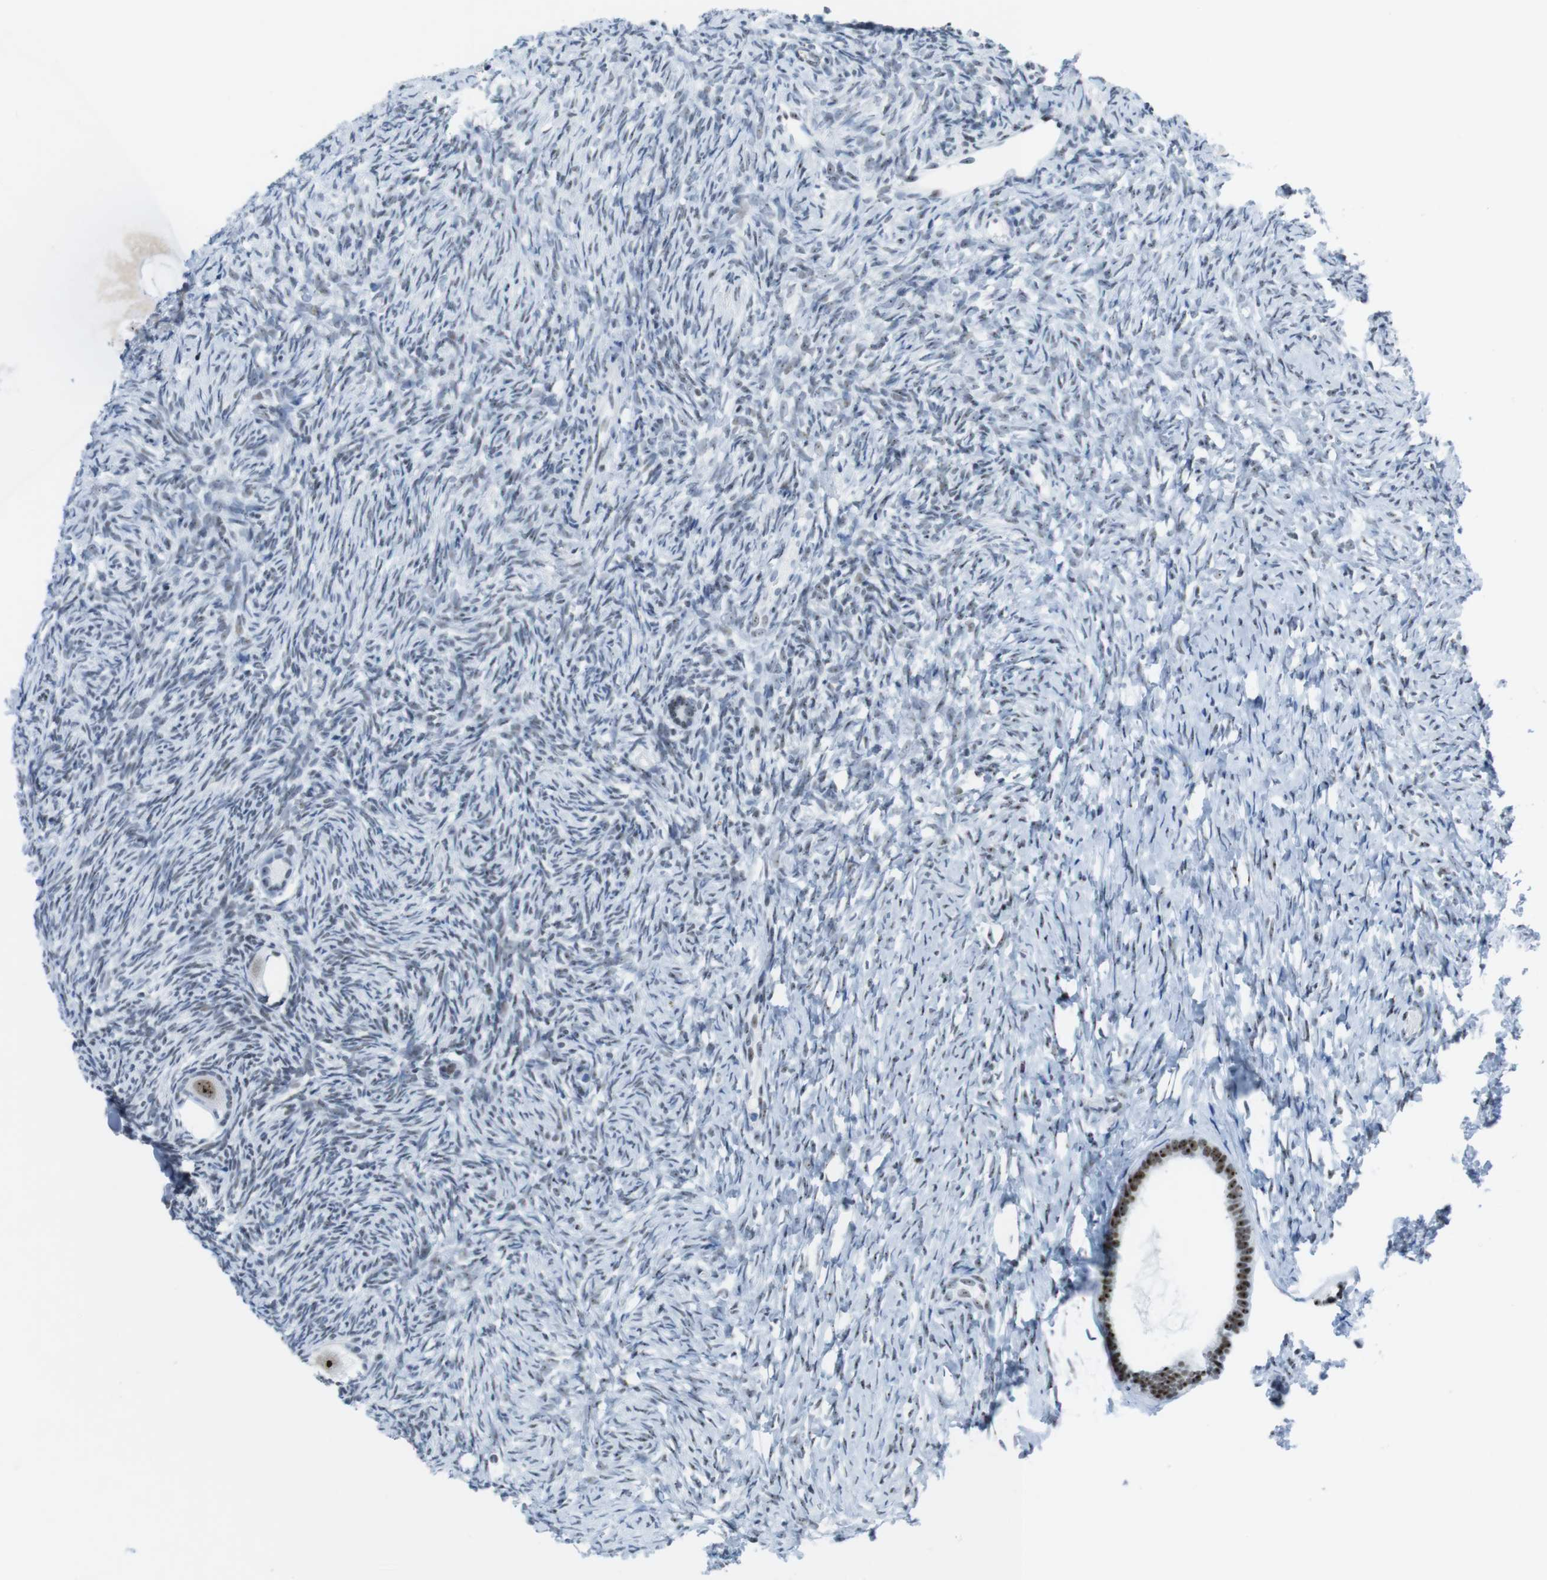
{"staining": {"intensity": "moderate", "quantity": ">75%", "location": "nuclear"}, "tissue": "ovary", "cell_type": "Follicle cells", "image_type": "normal", "snomed": [{"axis": "morphology", "description": "Normal tissue, NOS"}, {"axis": "topography", "description": "Ovary"}], "caption": "Ovary stained with DAB immunohistochemistry (IHC) reveals medium levels of moderate nuclear staining in about >75% of follicle cells. (IHC, brightfield microscopy, high magnification).", "gene": "NIFK", "patient": {"sex": "female", "age": 35}}